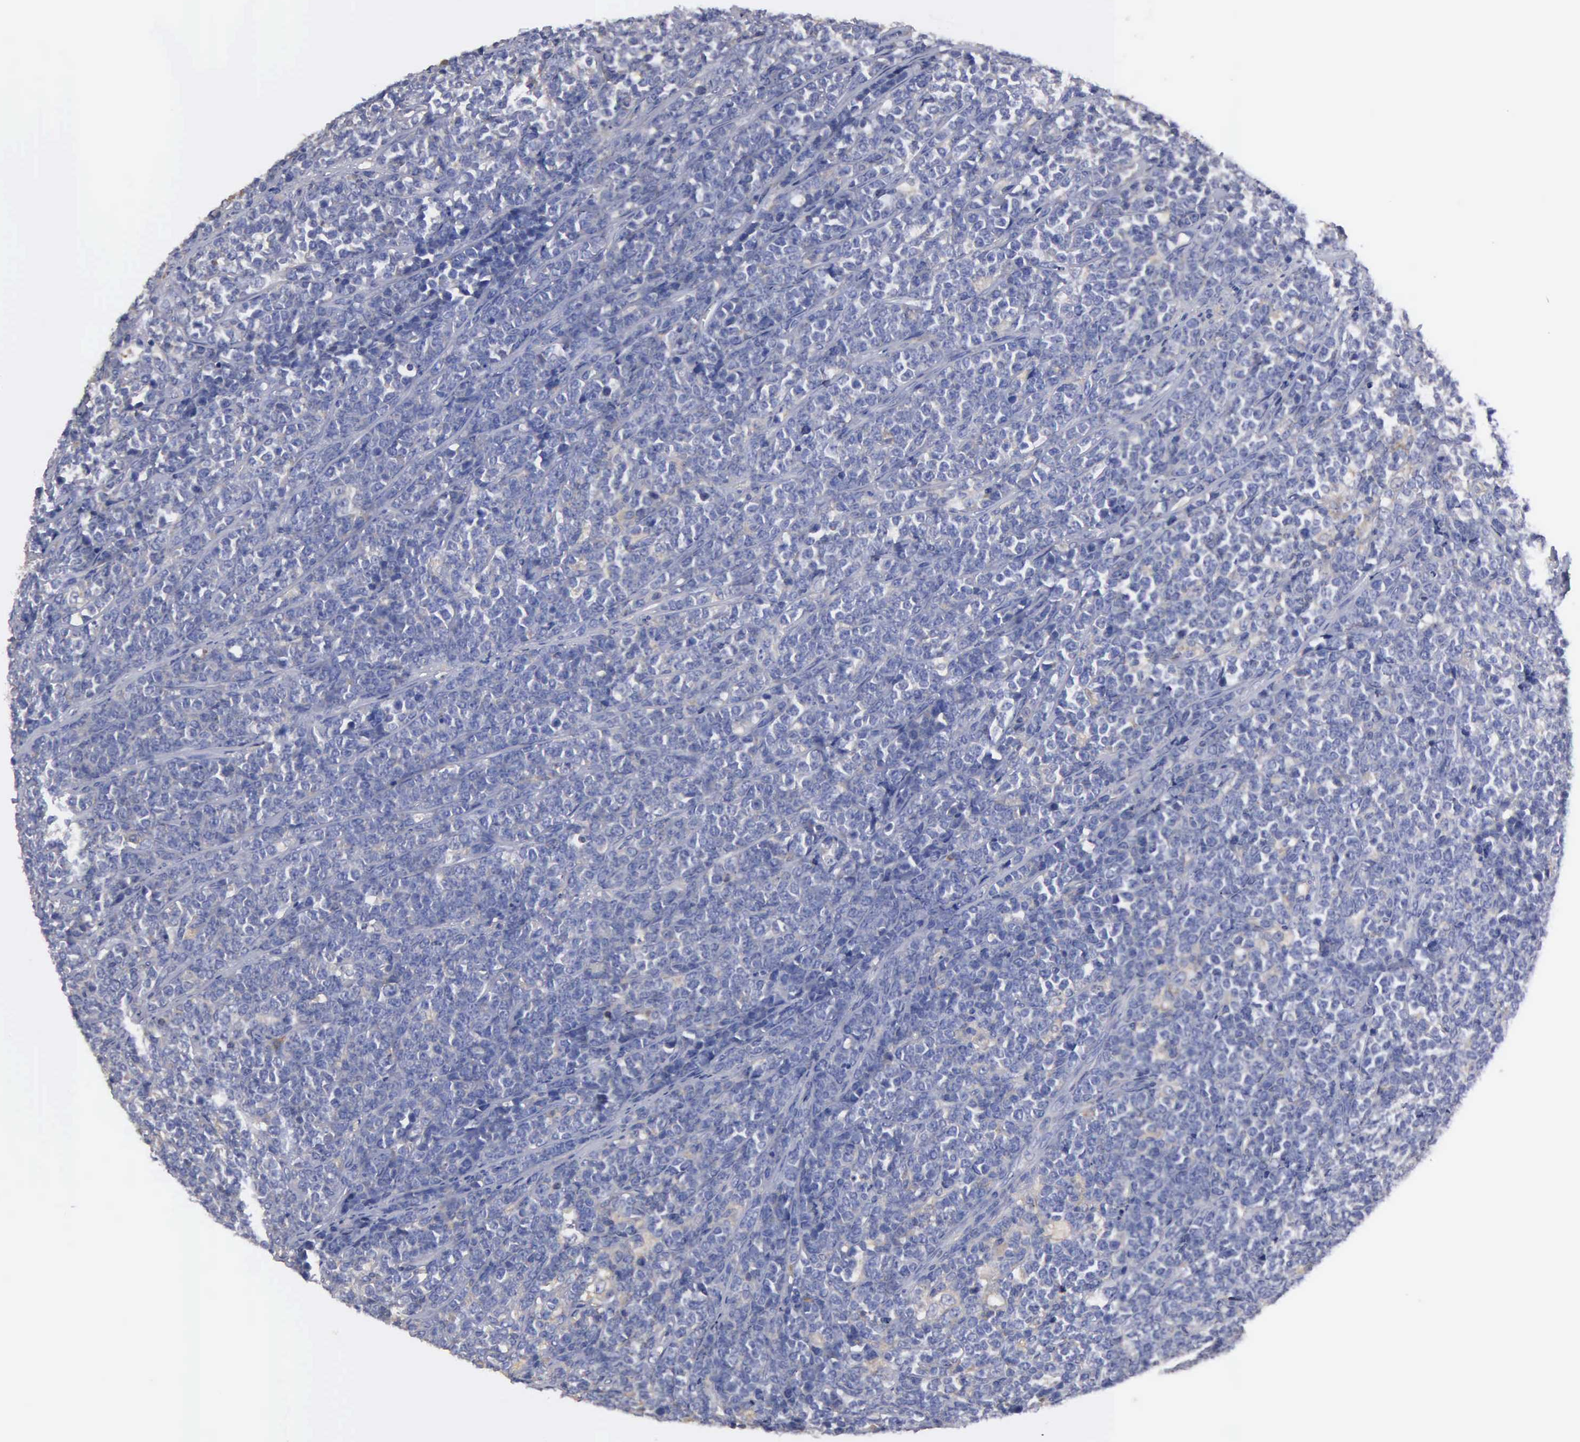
{"staining": {"intensity": "negative", "quantity": "none", "location": "none"}, "tissue": "lymphoma", "cell_type": "Tumor cells", "image_type": "cancer", "snomed": [{"axis": "morphology", "description": "Malignant lymphoma, non-Hodgkin's type, High grade"}, {"axis": "topography", "description": "Small intestine"}, {"axis": "topography", "description": "Colon"}], "caption": "Histopathology image shows no protein positivity in tumor cells of lymphoma tissue.", "gene": "G6PD", "patient": {"sex": "male", "age": 8}}